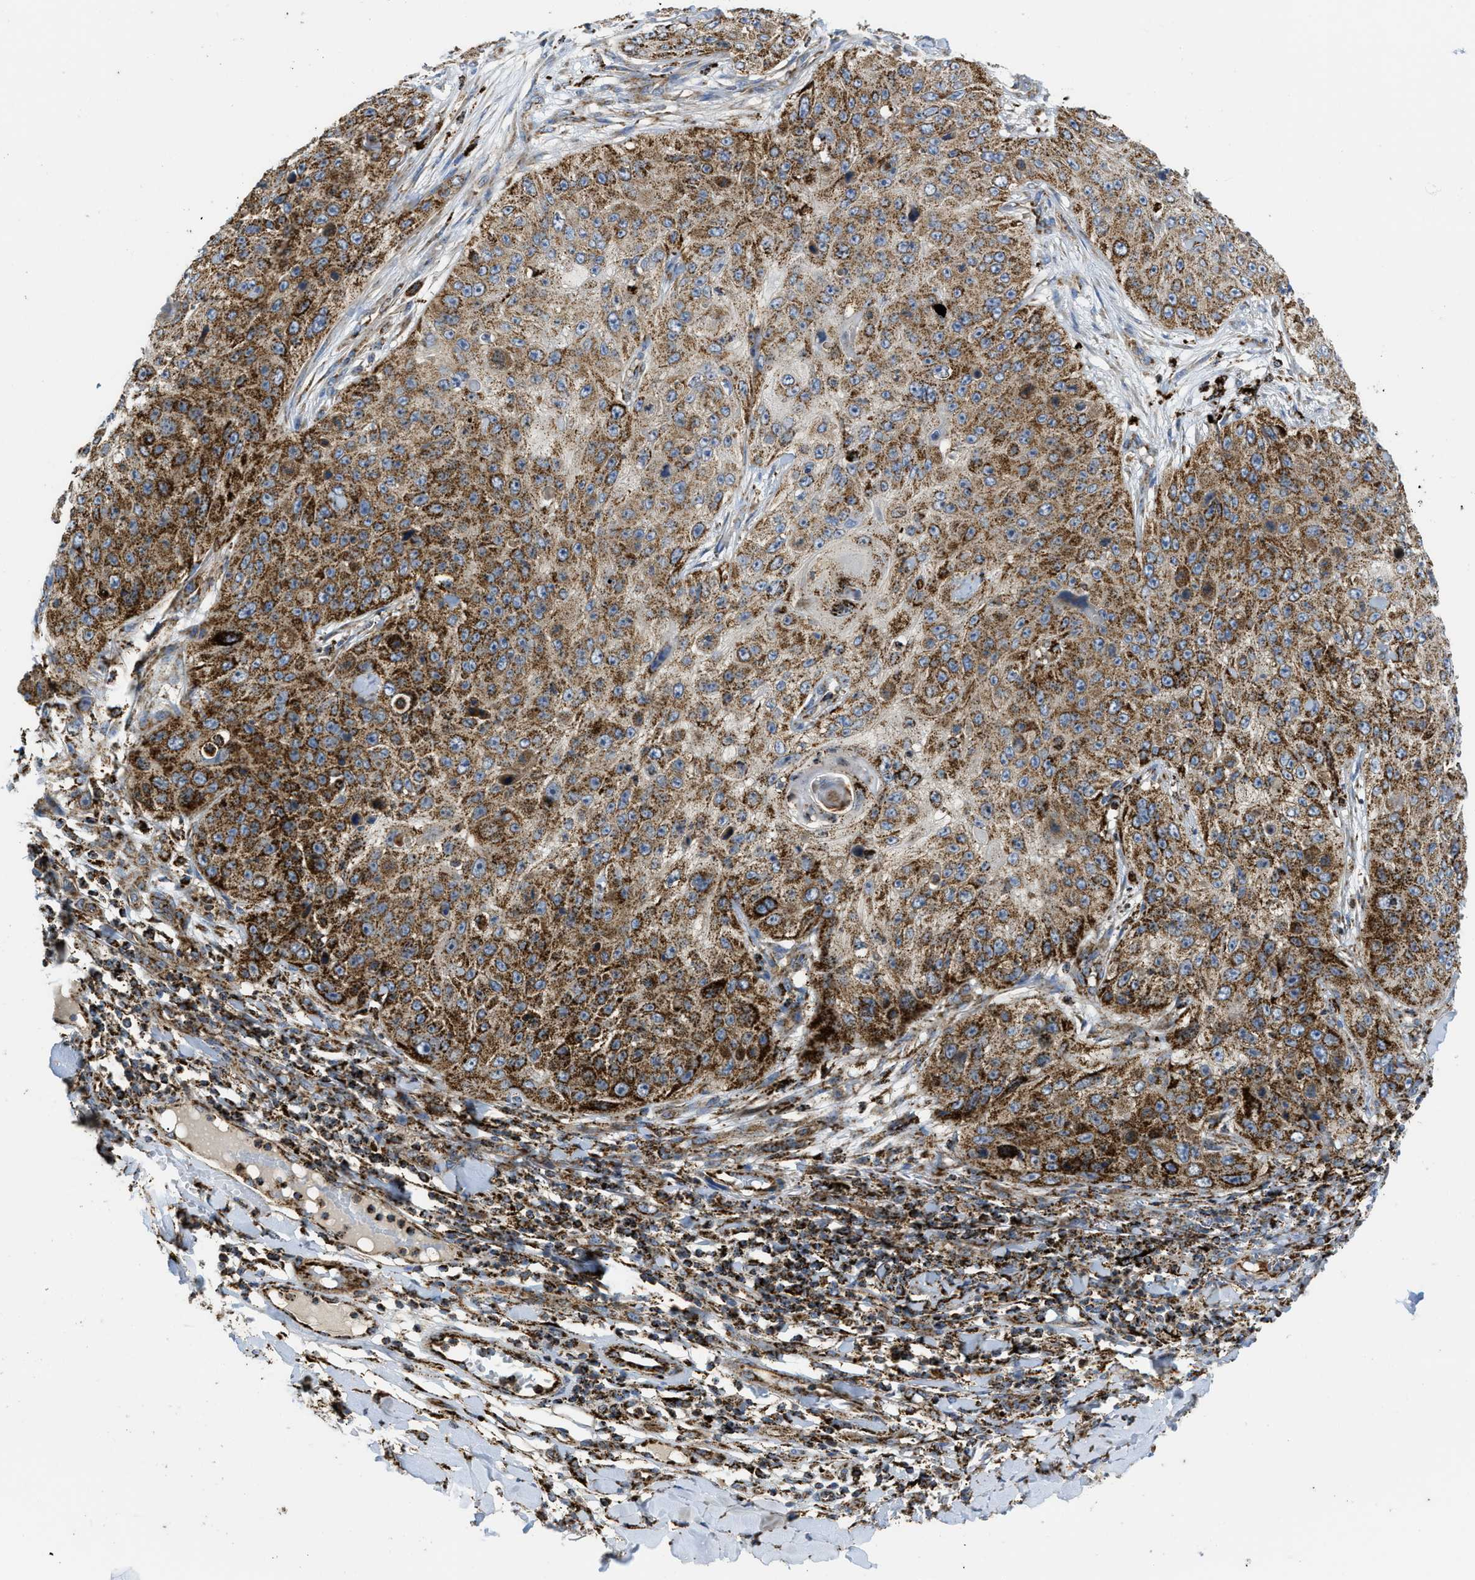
{"staining": {"intensity": "strong", "quantity": ">75%", "location": "cytoplasmic/membranous"}, "tissue": "skin cancer", "cell_type": "Tumor cells", "image_type": "cancer", "snomed": [{"axis": "morphology", "description": "Squamous cell carcinoma, NOS"}, {"axis": "topography", "description": "Skin"}], "caption": "Immunohistochemistry (IHC) (DAB (3,3'-diaminobenzidine)) staining of skin squamous cell carcinoma demonstrates strong cytoplasmic/membranous protein staining in approximately >75% of tumor cells. (DAB IHC with brightfield microscopy, high magnification).", "gene": "SQOR", "patient": {"sex": "female", "age": 80}}